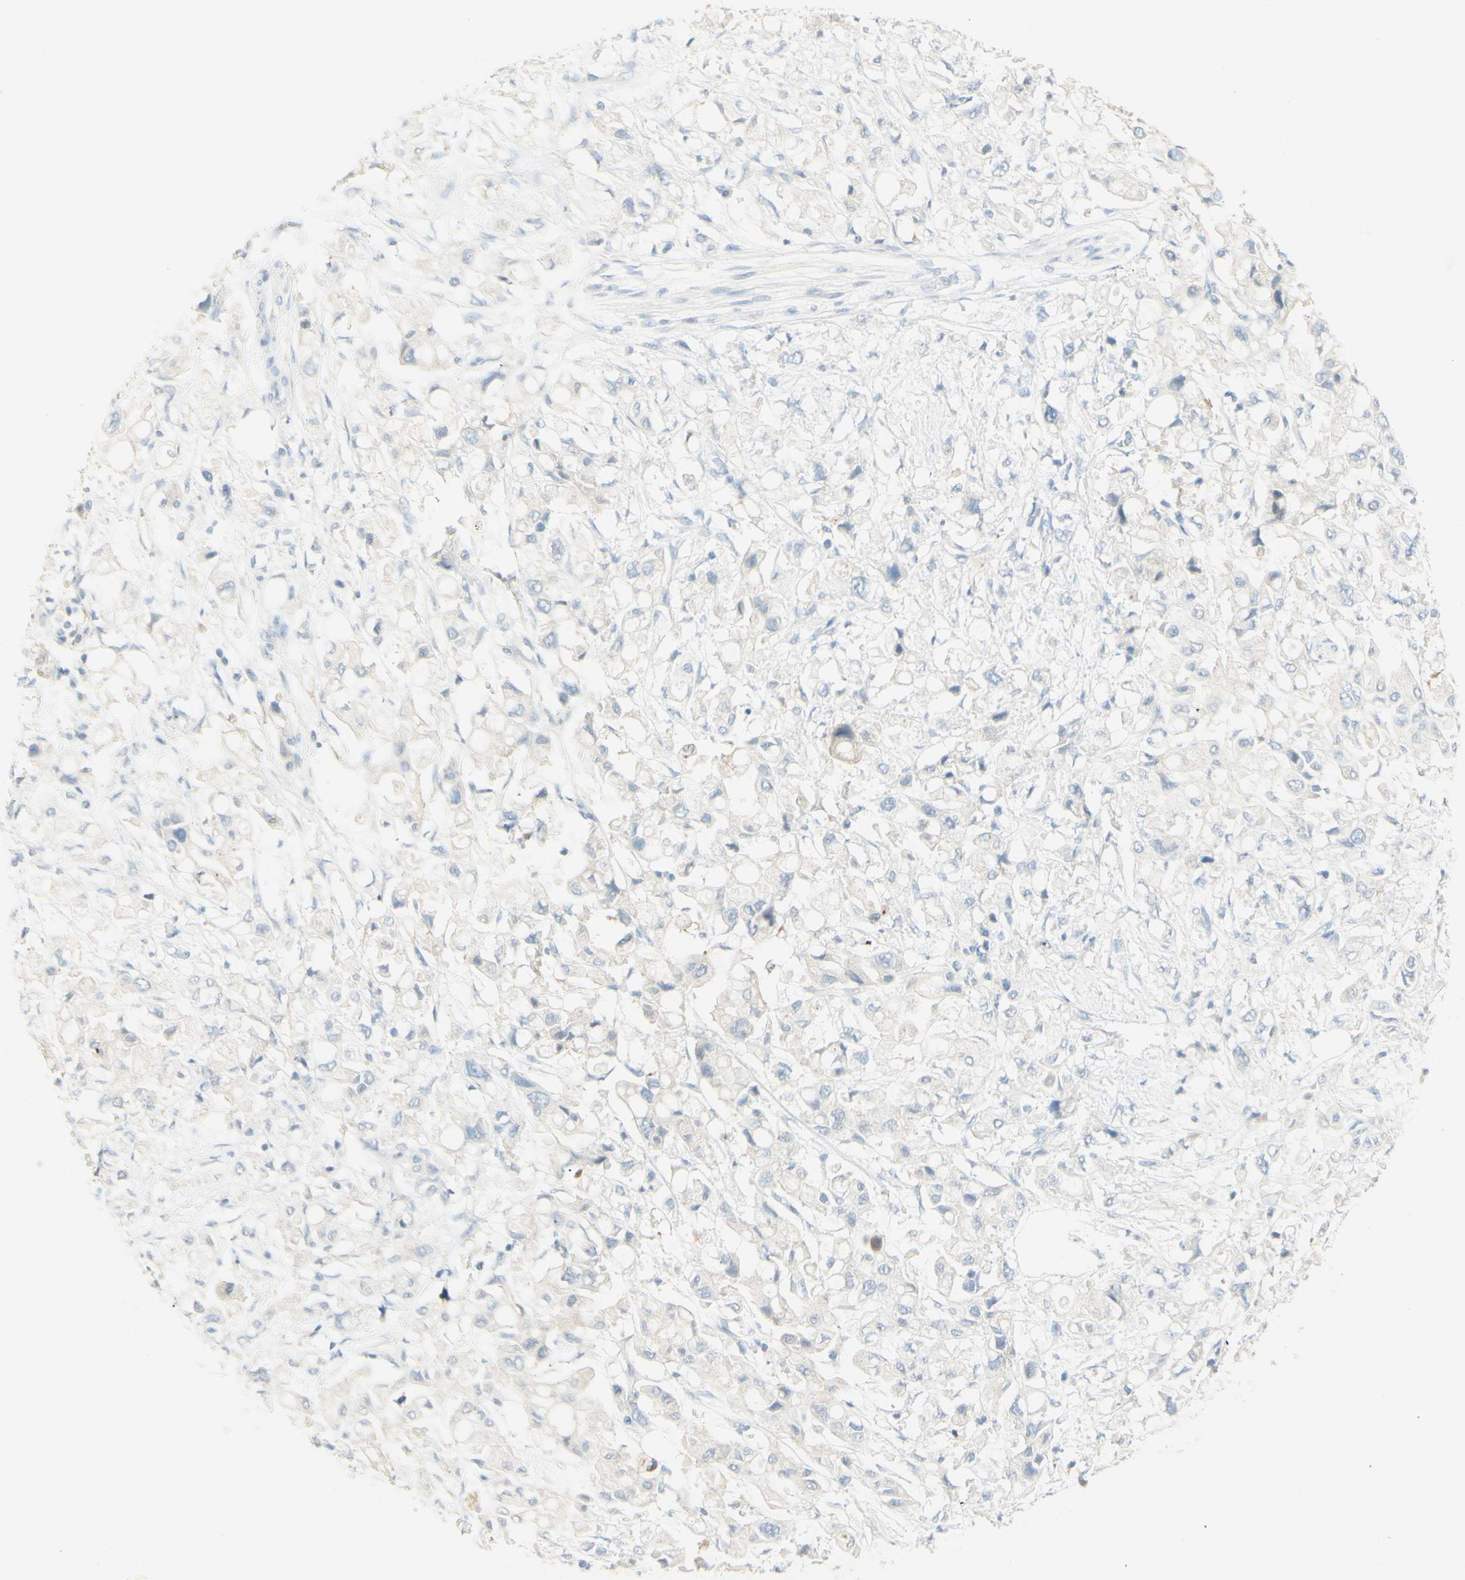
{"staining": {"intensity": "negative", "quantity": "none", "location": "none"}, "tissue": "pancreatic cancer", "cell_type": "Tumor cells", "image_type": "cancer", "snomed": [{"axis": "morphology", "description": "Adenocarcinoma, NOS"}, {"axis": "topography", "description": "Pancreas"}], "caption": "A micrograph of pancreatic adenocarcinoma stained for a protein displays no brown staining in tumor cells.", "gene": "ART3", "patient": {"sex": "female", "age": 56}}